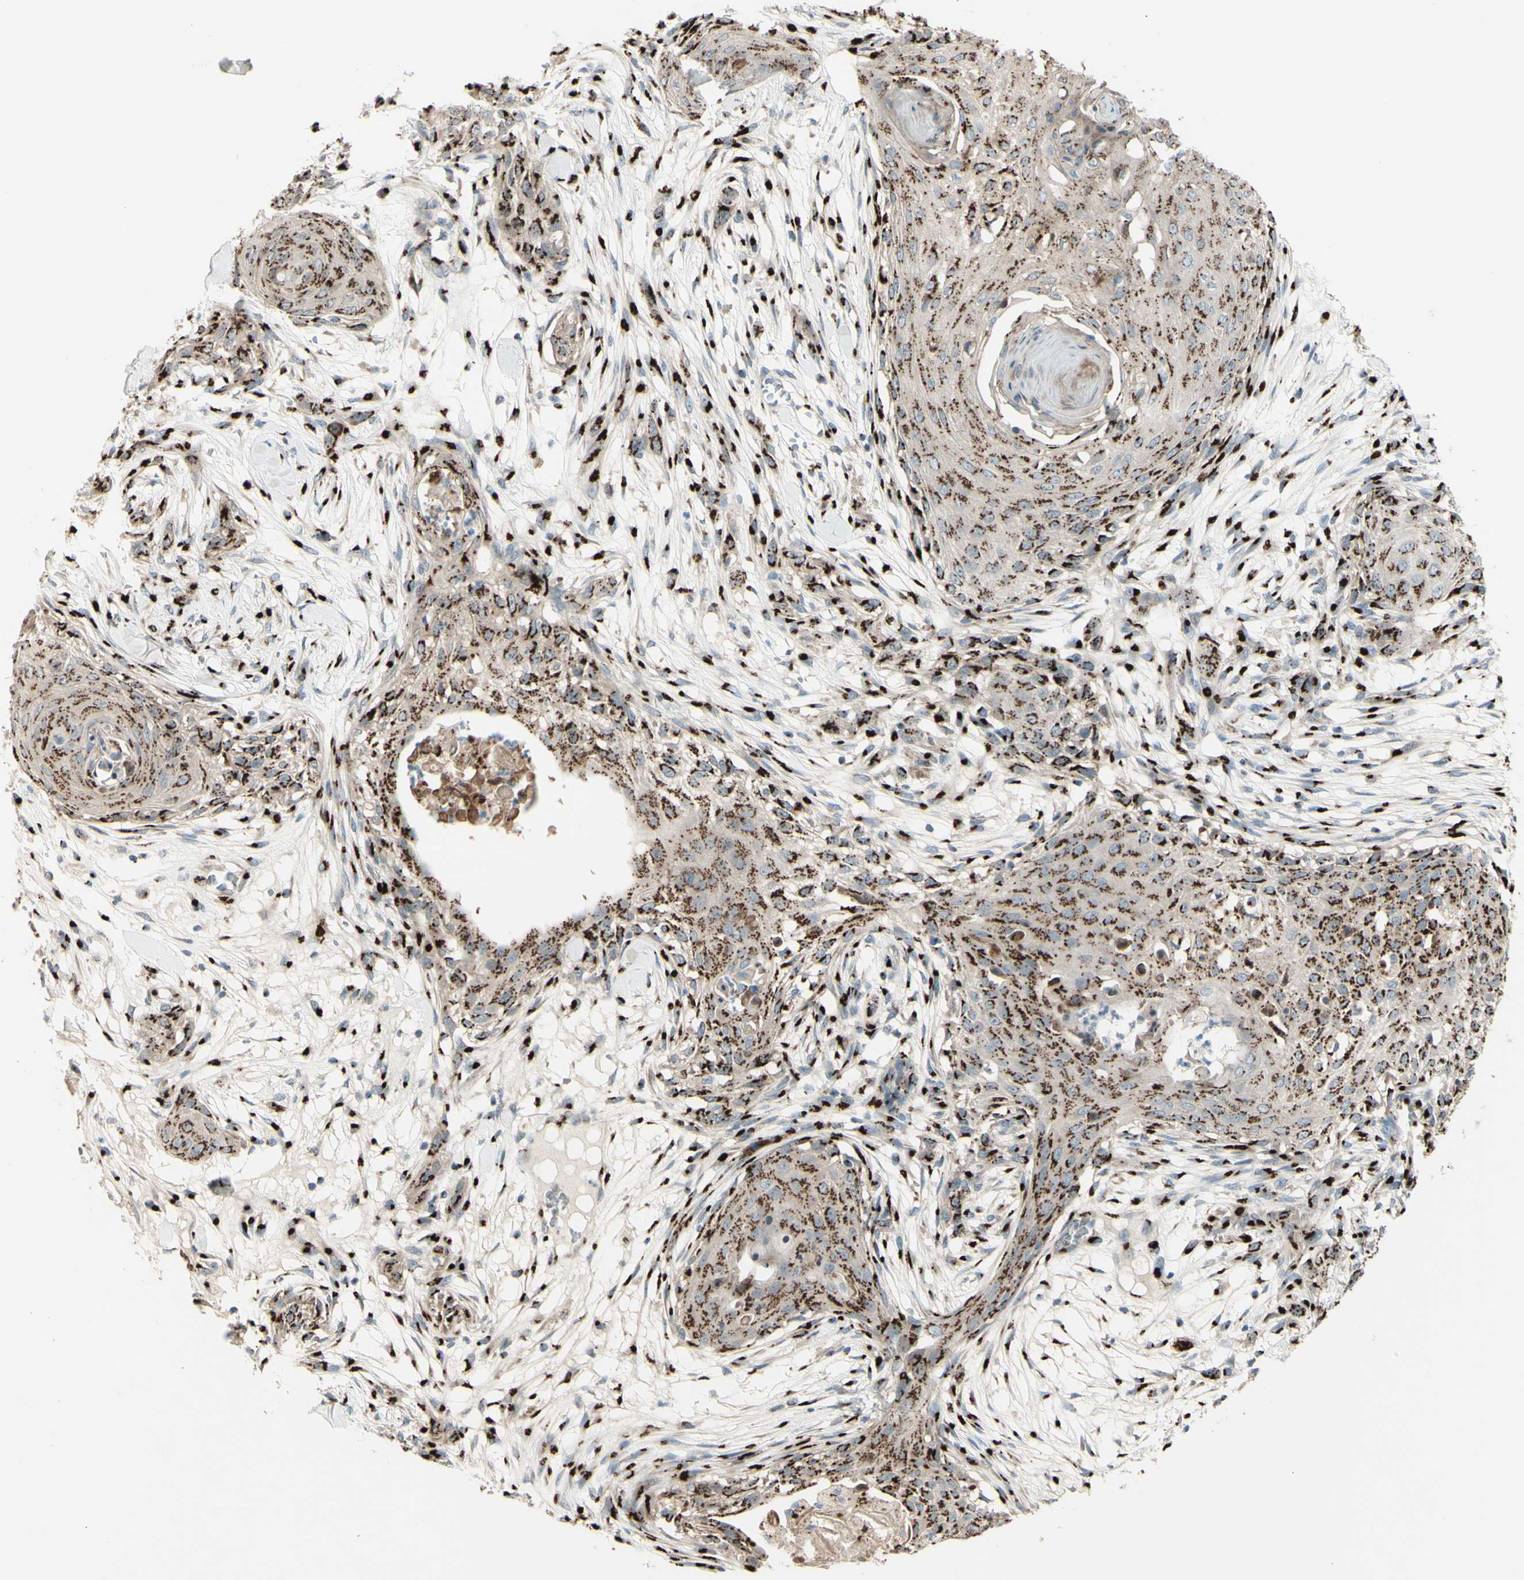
{"staining": {"intensity": "moderate", "quantity": ">75%", "location": "cytoplasmic/membranous"}, "tissue": "skin cancer", "cell_type": "Tumor cells", "image_type": "cancer", "snomed": [{"axis": "morphology", "description": "Squamous cell carcinoma, NOS"}, {"axis": "topography", "description": "Skin"}], "caption": "Immunohistochemistry histopathology image of human skin squamous cell carcinoma stained for a protein (brown), which shows medium levels of moderate cytoplasmic/membranous expression in approximately >75% of tumor cells.", "gene": "BPNT2", "patient": {"sex": "female", "age": 59}}